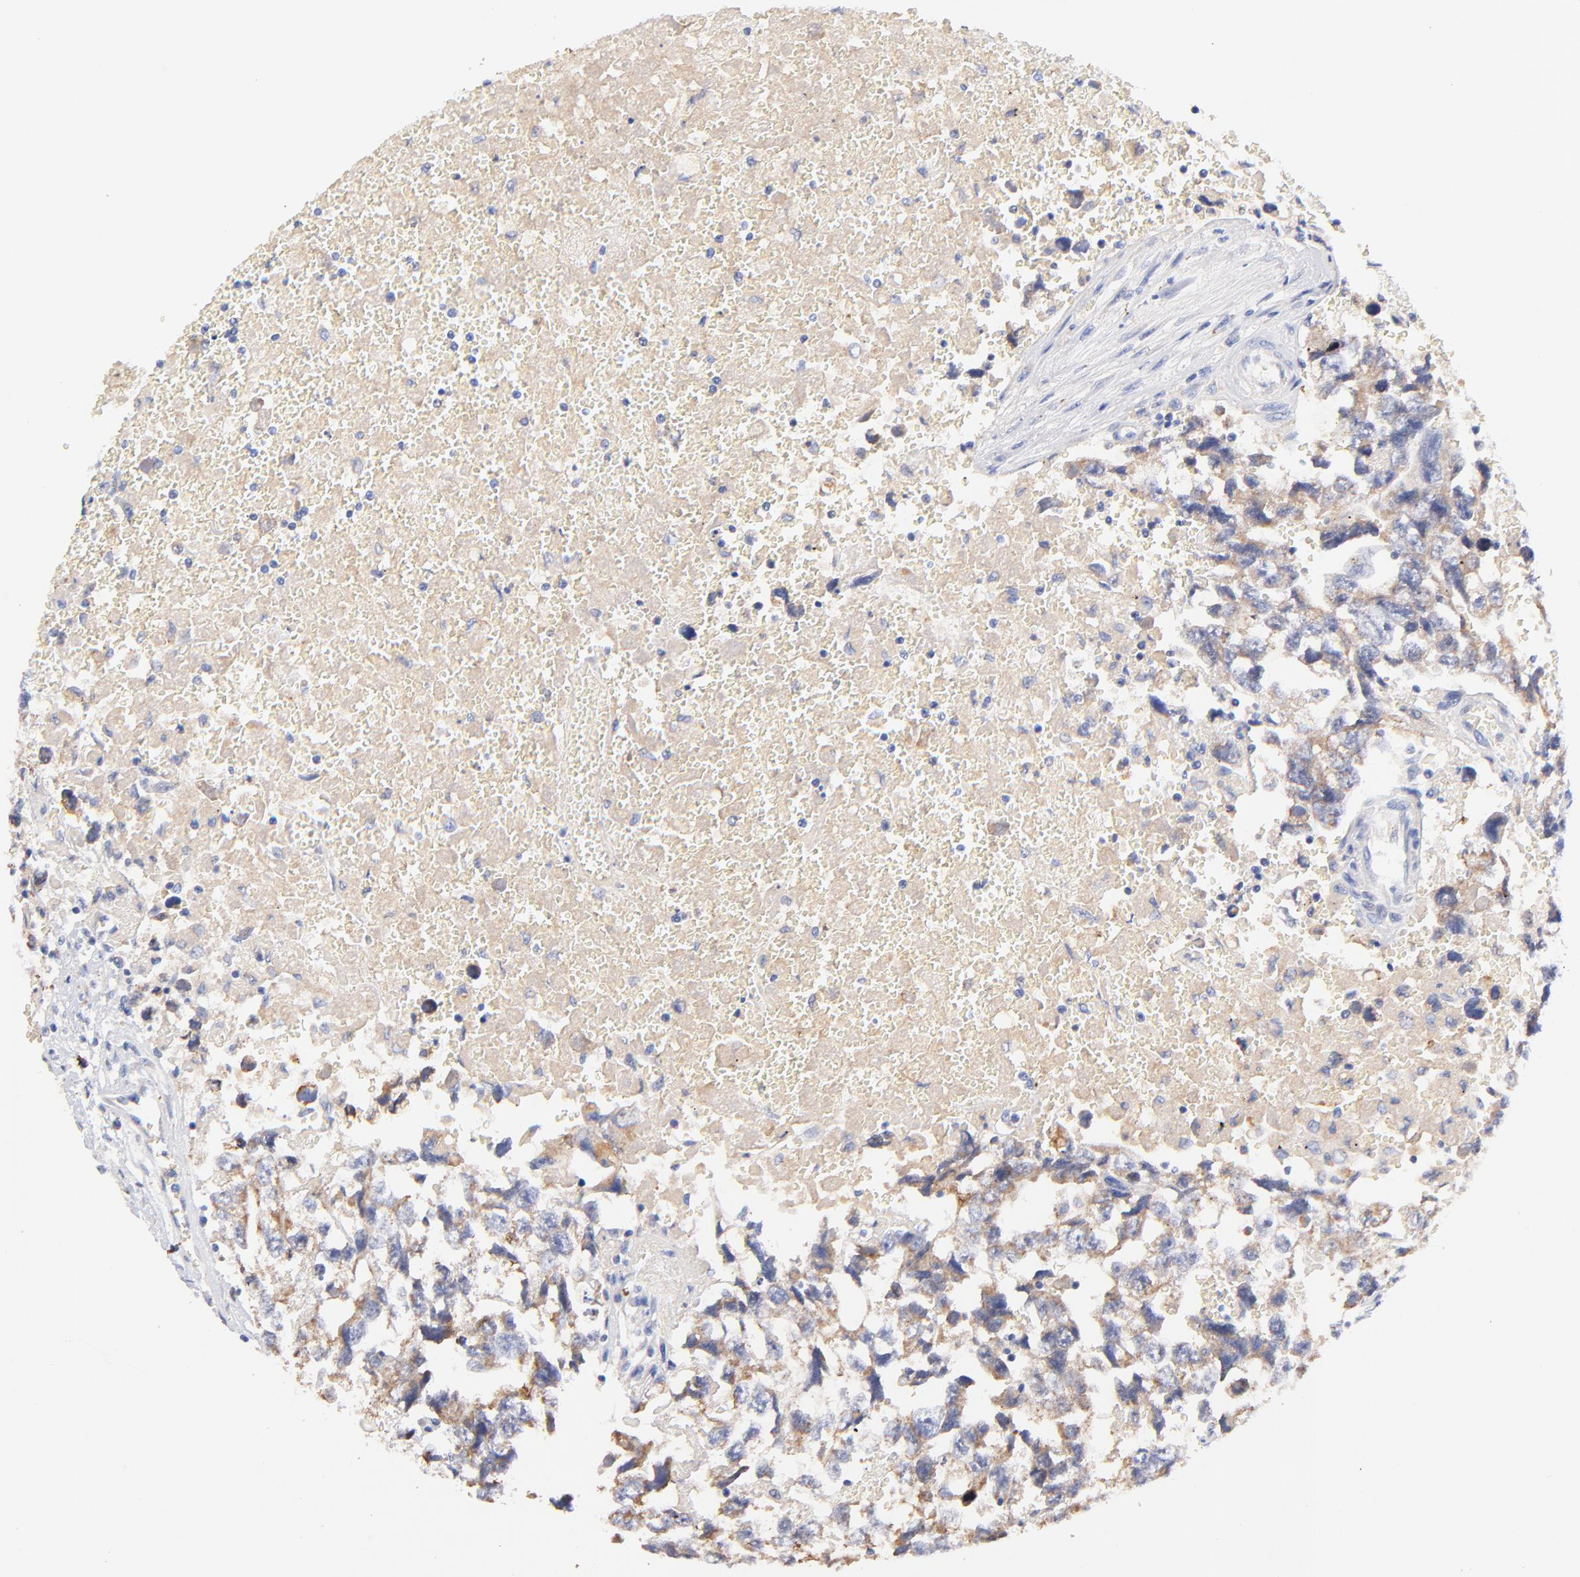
{"staining": {"intensity": "weak", "quantity": ">75%", "location": "cytoplasmic/membranous"}, "tissue": "testis cancer", "cell_type": "Tumor cells", "image_type": "cancer", "snomed": [{"axis": "morphology", "description": "Carcinoma, Embryonal, NOS"}, {"axis": "topography", "description": "Testis"}], "caption": "Testis embryonal carcinoma stained with immunohistochemistry (IHC) reveals weak cytoplasmic/membranous positivity in about >75% of tumor cells. Immunohistochemistry (ihc) stains the protein of interest in brown and the nuclei are stained blue.", "gene": "IGLV7-43", "patient": {"sex": "male", "age": 31}}